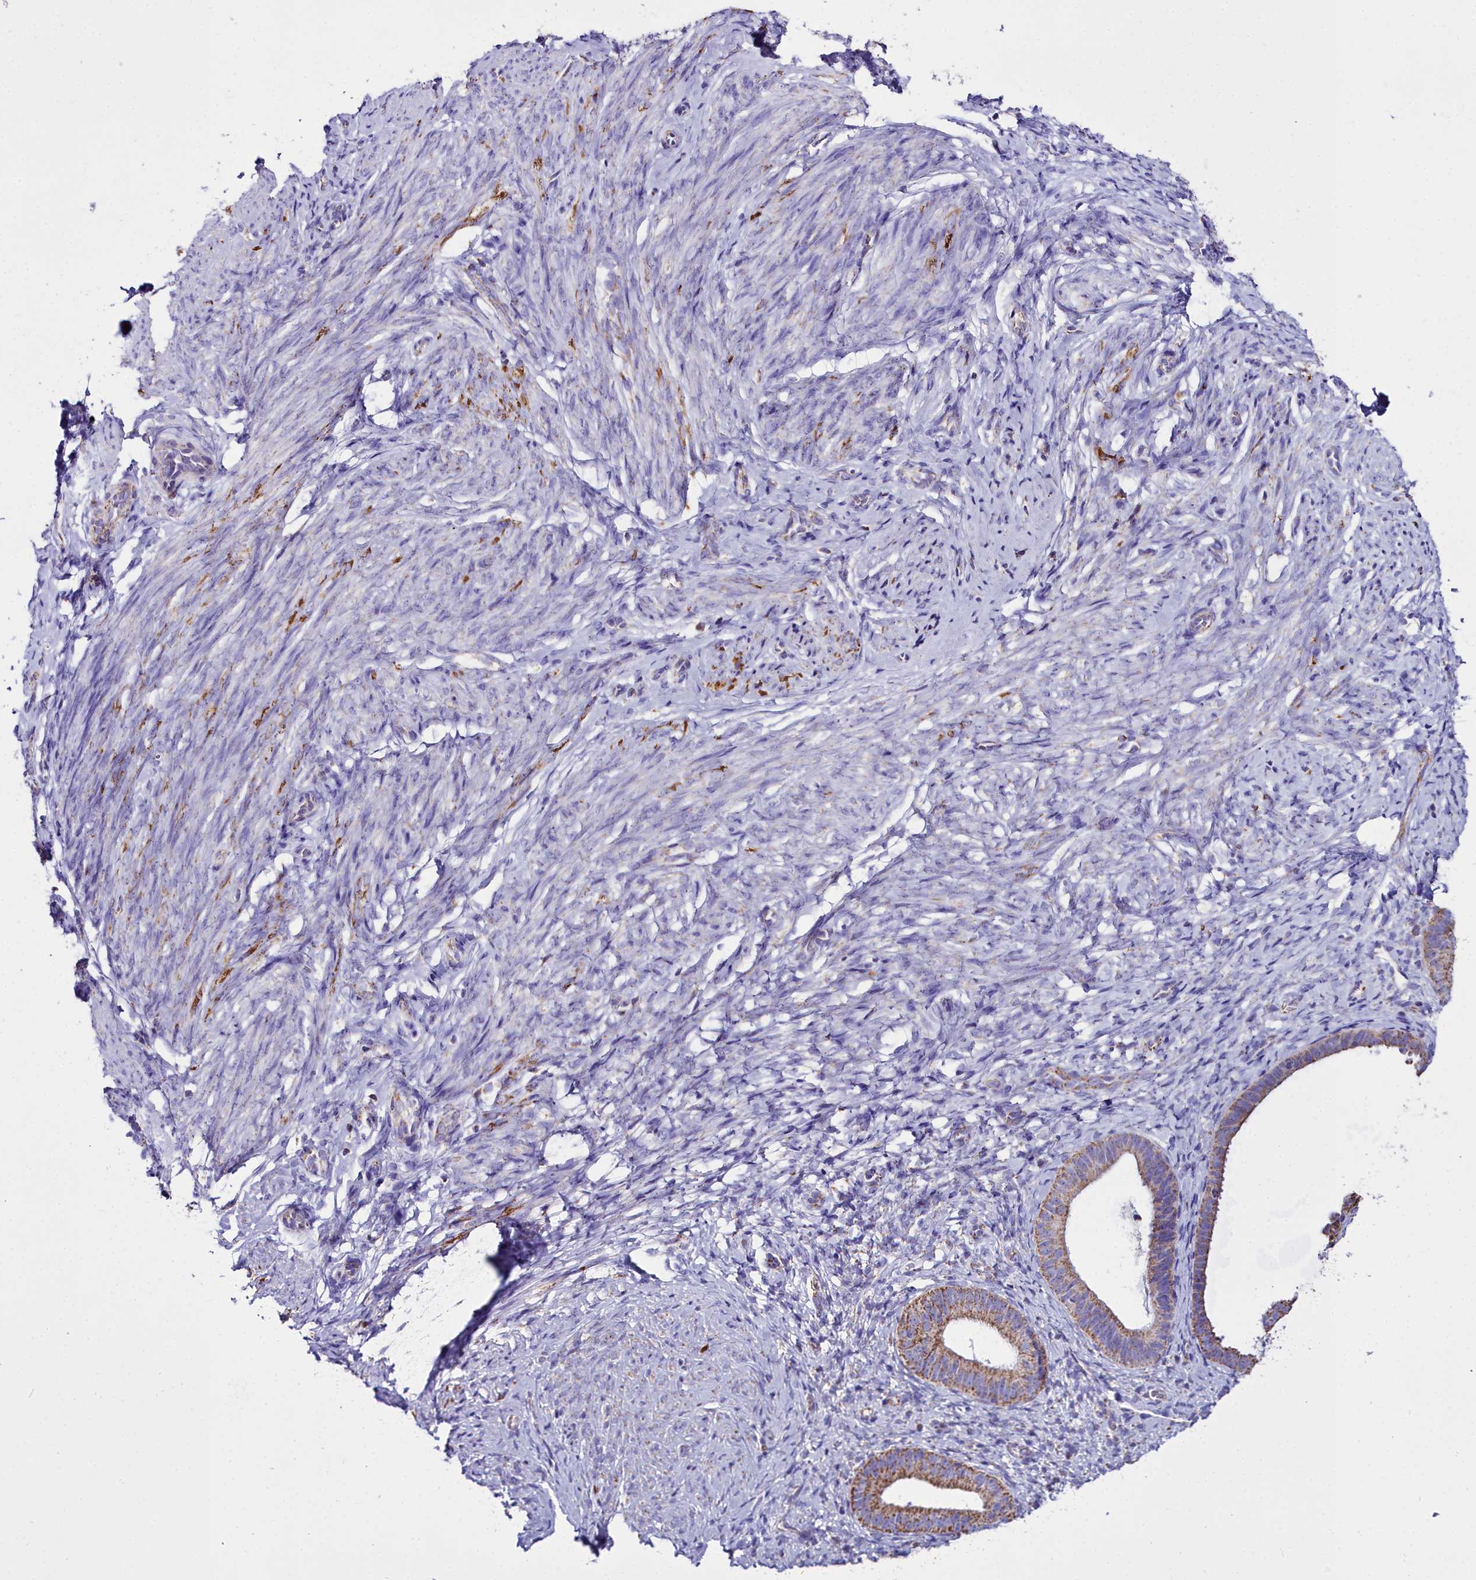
{"staining": {"intensity": "negative", "quantity": "none", "location": "none"}, "tissue": "endometrium", "cell_type": "Cells in endometrial stroma", "image_type": "normal", "snomed": [{"axis": "morphology", "description": "Normal tissue, NOS"}, {"axis": "topography", "description": "Endometrium"}], "caption": "High power microscopy micrograph of an immunohistochemistry (IHC) micrograph of unremarkable endometrium, revealing no significant positivity in cells in endometrial stroma.", "gene": "WDFY3", "patient": {"sex": "female", "age": 65}}